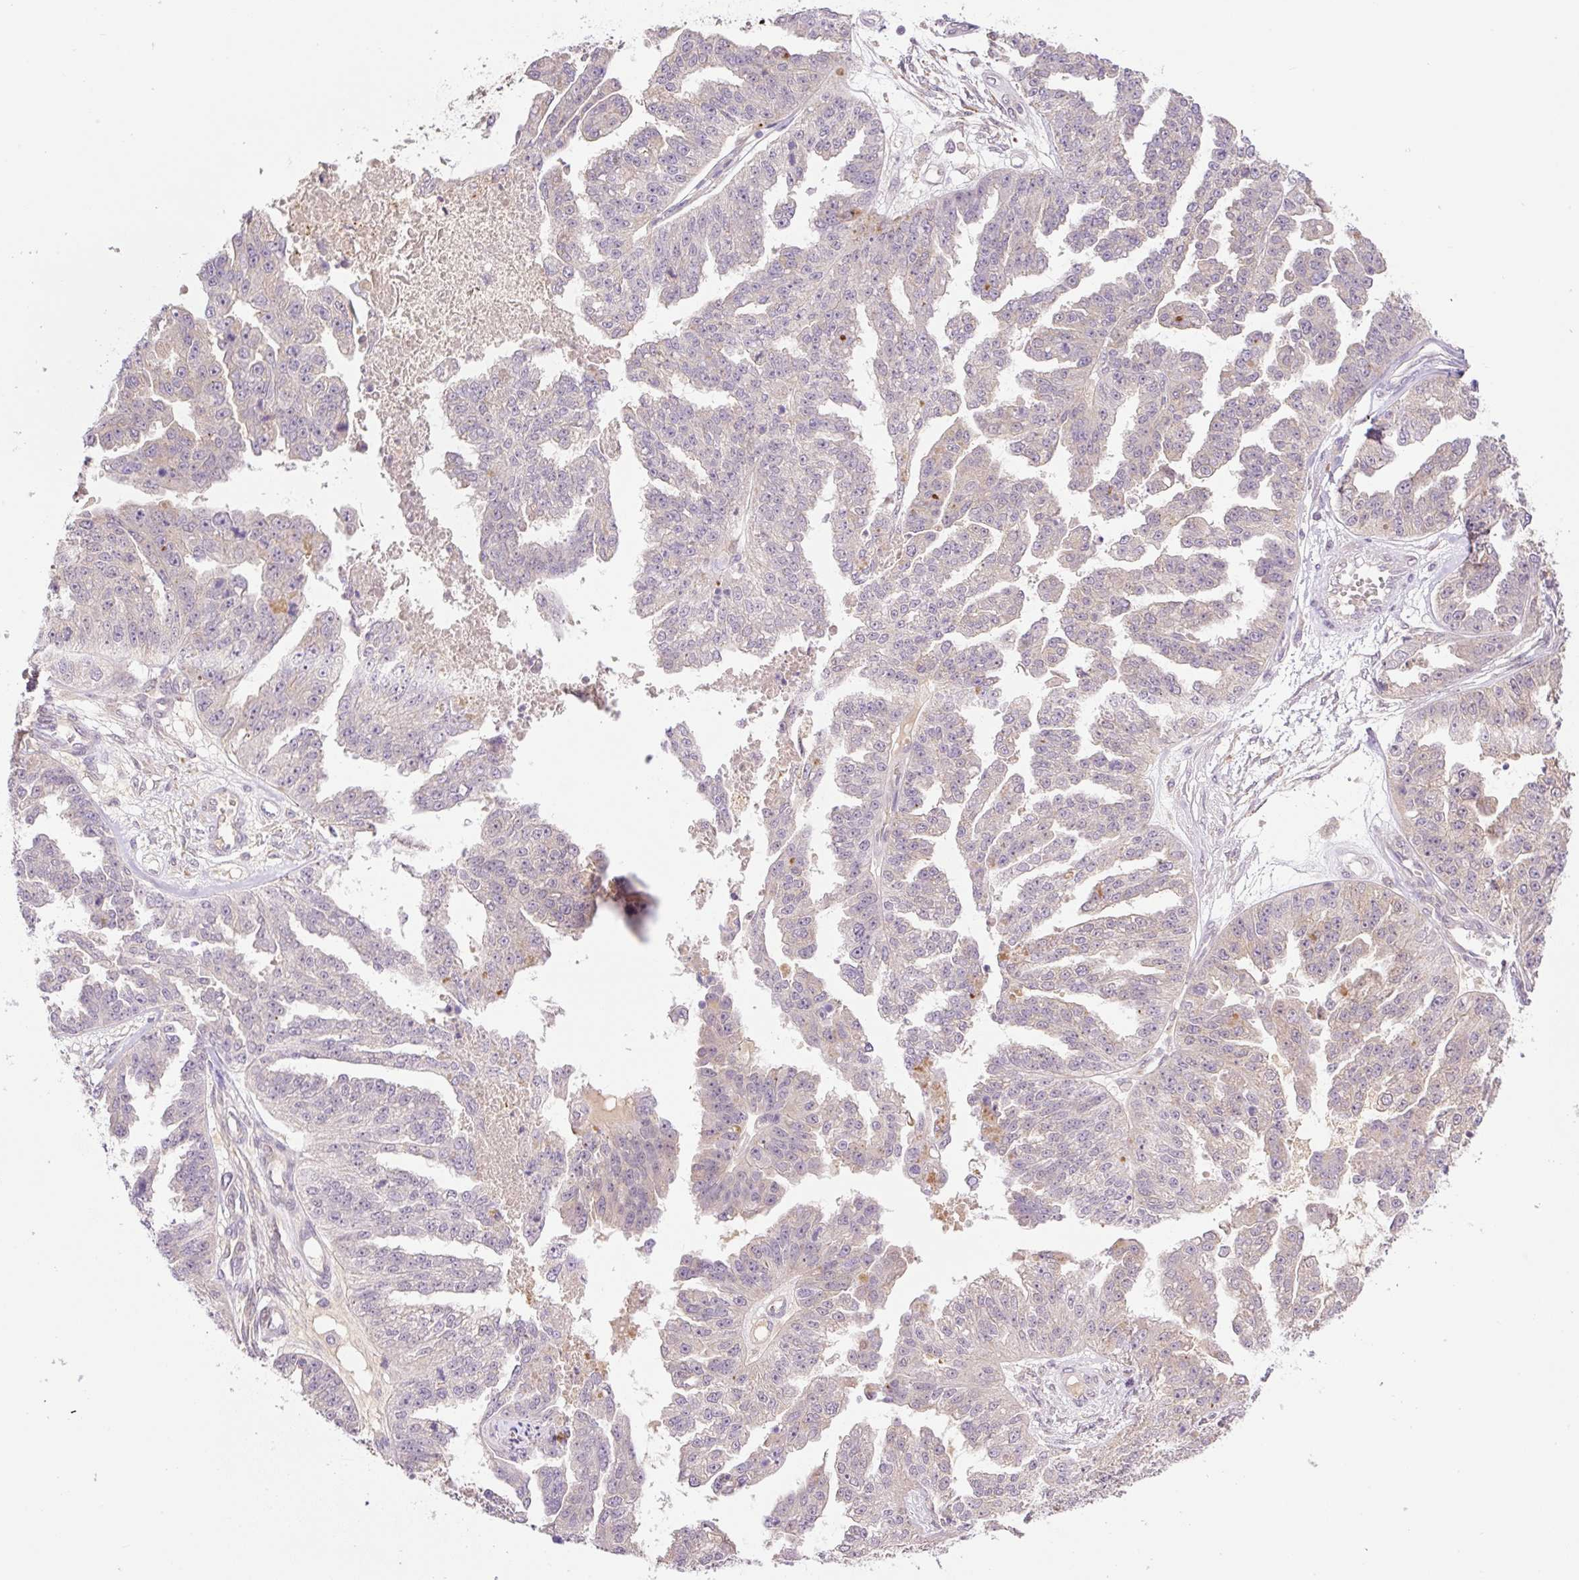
{"staining": {"intensity": "negative", "quantity": "none", "location": "none"}, "tissue": "ovarian cancer", "cell_type": "Tumor cells", "image_type": "cancer", "snomed": [{"axis": "morphology", "description": "Cystadenocarcinoma, serous, NOS"}, {"axis": "topography", "description": "Ovary"}], "caption": "DAB (3,3'-diaminobenzidine) immunohistochemical staining of ovarian cancer displays no significant staining in tumor cells. (DAB immunohistochemistry (IHC), high magnification).", "gene": "HABP4", "patient": {"sex": "female", "age": 58}}